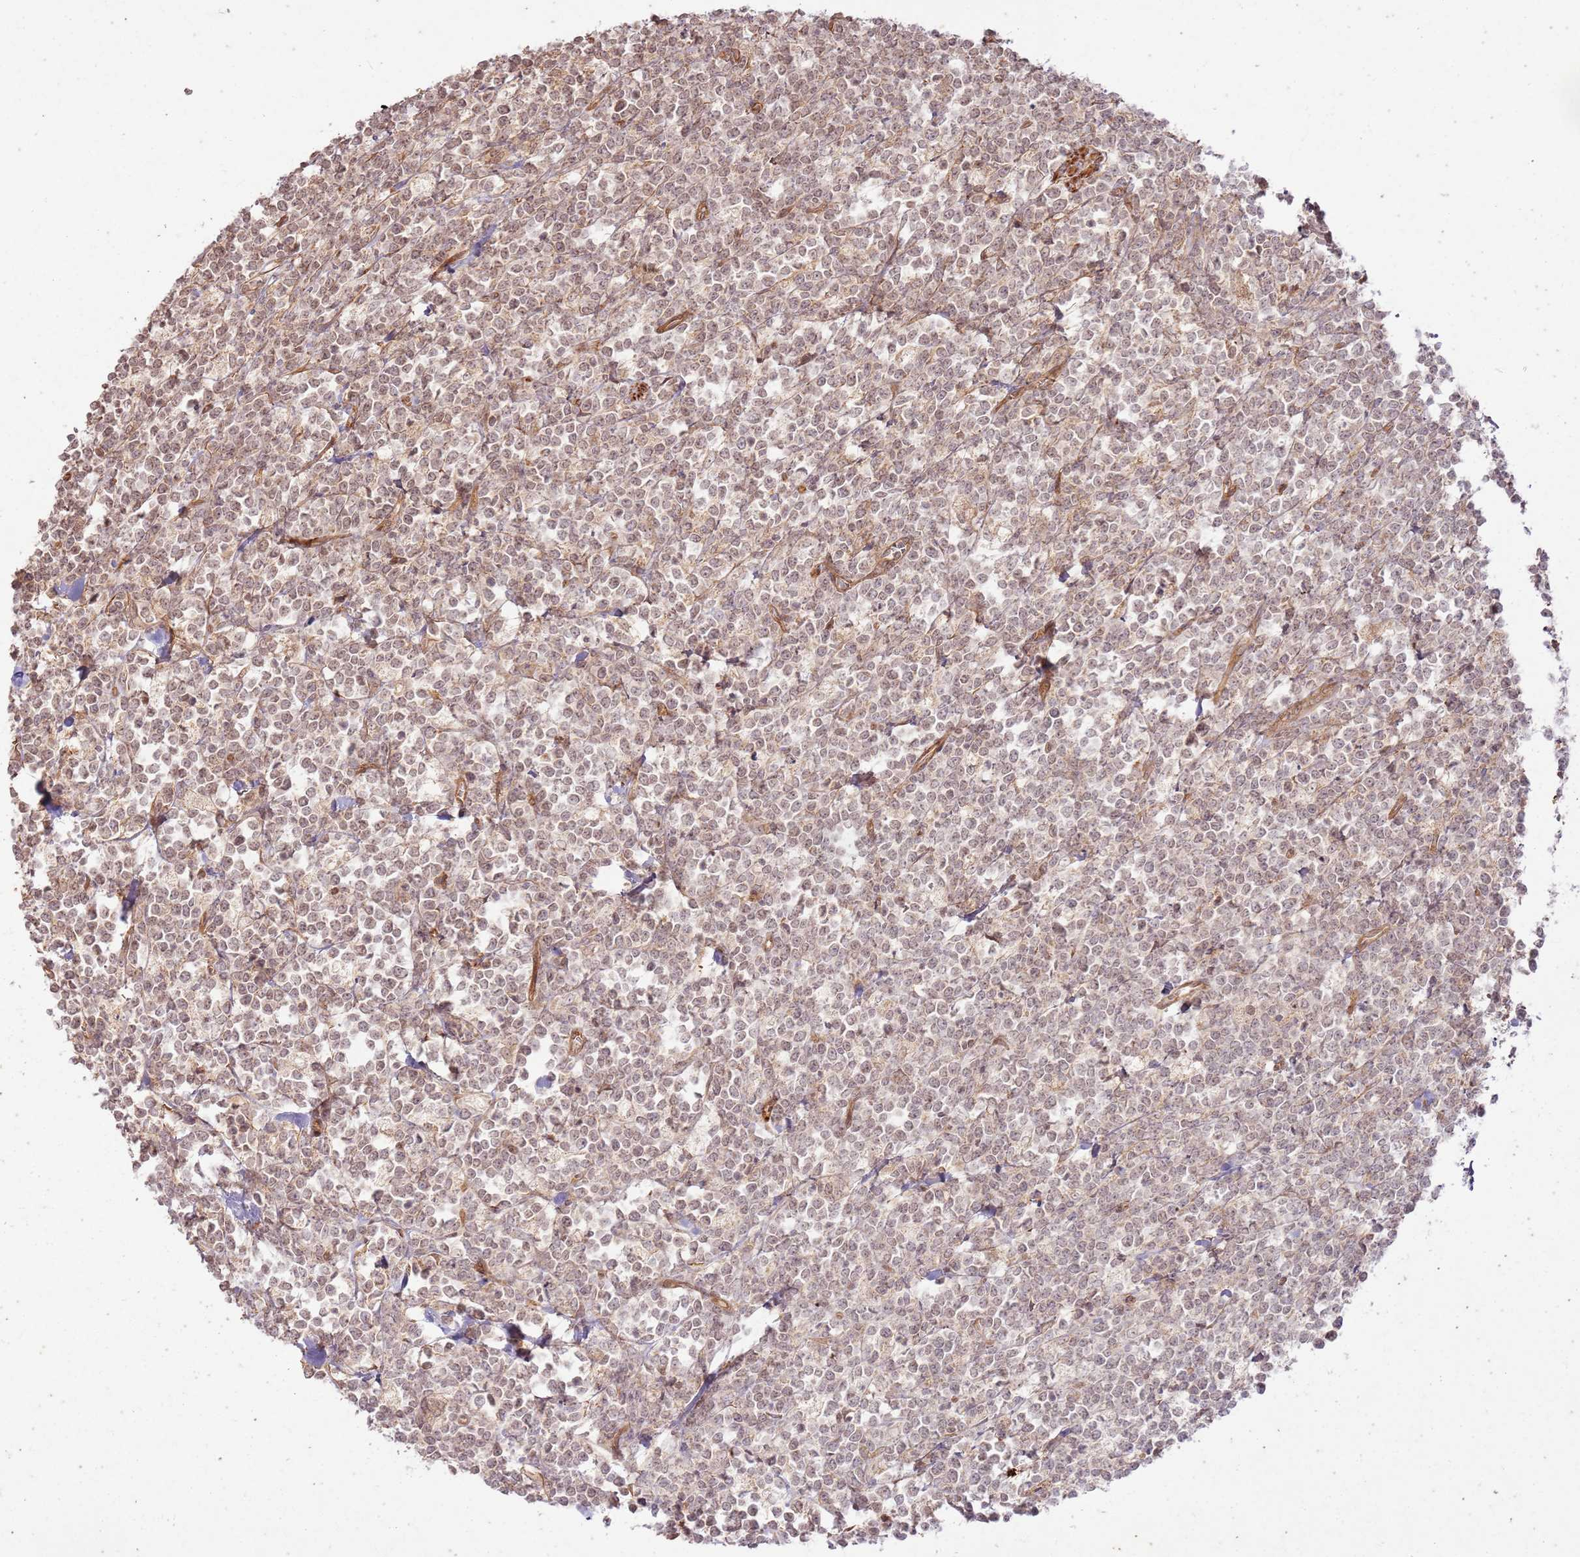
{"staining": {"intensity": "weak", "quantity": ">75%", "location": "nuclear"}, "tissue": "lymphoma", "cell_type": "Tumor cells", "image_type": "cancer", "snomed": [{"axis": "morphology", "description": "Malignant lymphoma, non-Hodgkin's type, High grade"}, {"axis": "topography", "description": "Small intestine"}], "caption": "The immunohistochemical stain labels weak nuclear expression in tumor cells of high-grade malignant lymphoma, non-Hodgkin's type tissue. The staining was performed using DAB to visualize the protein expression in brown, while the nuclei were stained in blue with hematoxylin (Magnification: 20x).", "gene": "ZNF623", "patient": {"sex": "male", "age": 8}}